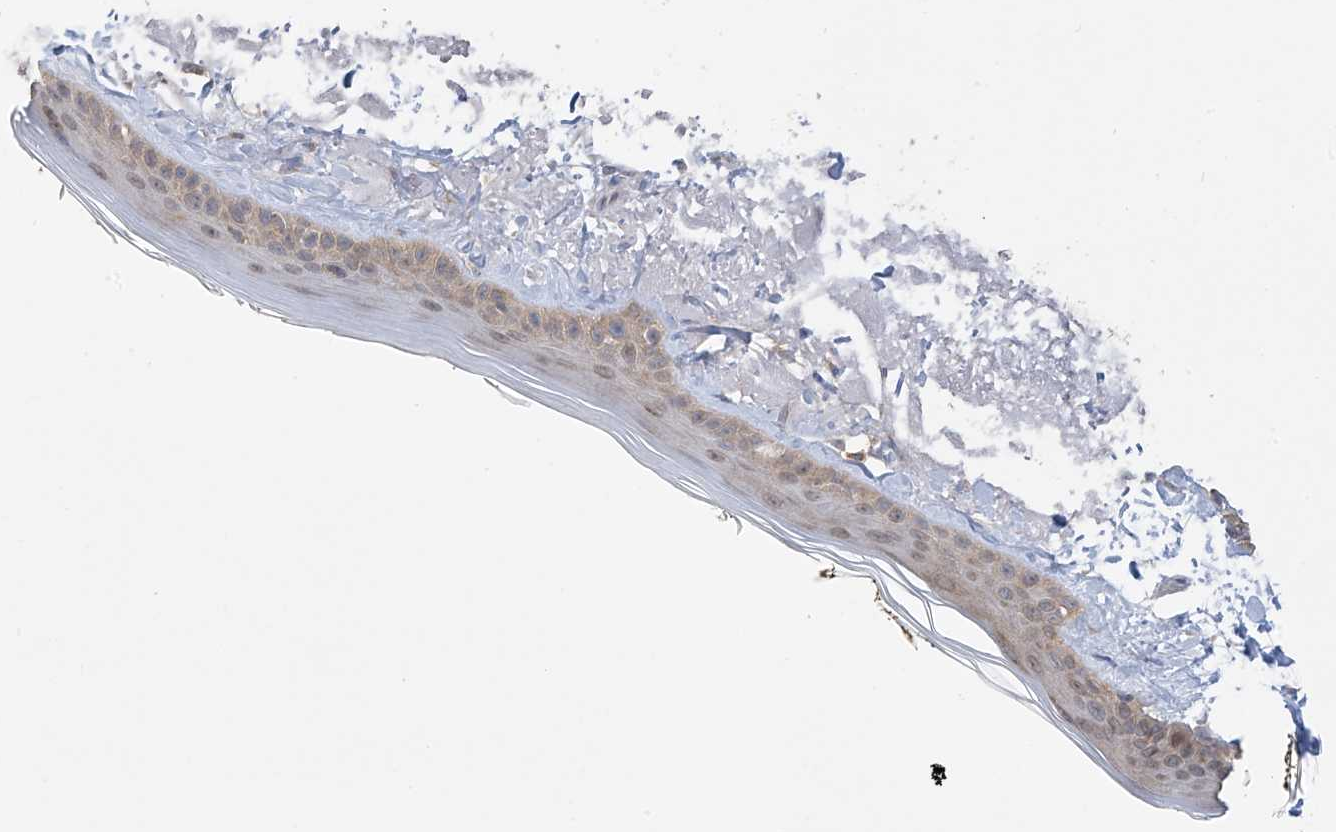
{"staining": {"intensity": "moderate", "quantity": "25%-75%", "location": "cytoplasmic/membranous"}, "tissue": "skin", "cell_type": "Fibroblasts", "image_type": "normal", "snomed": [{"axis": "morphology", "description": "Normal tissue, NOS"}, {"axis": "topography", "description": "Skin"}, {"axis": "topography", "description": "Skeletal muscle"}], "caption": "Brown immunohistochemical staining in unremarkable human skin reveals moderate cytoplasmic/membranous staining in about 25%-75% of fibroblasts. (IHC, brightfield microscopy, high magnification).", "gene": "KIAA1522", "patient": {"sex": "male", "age": 83}}